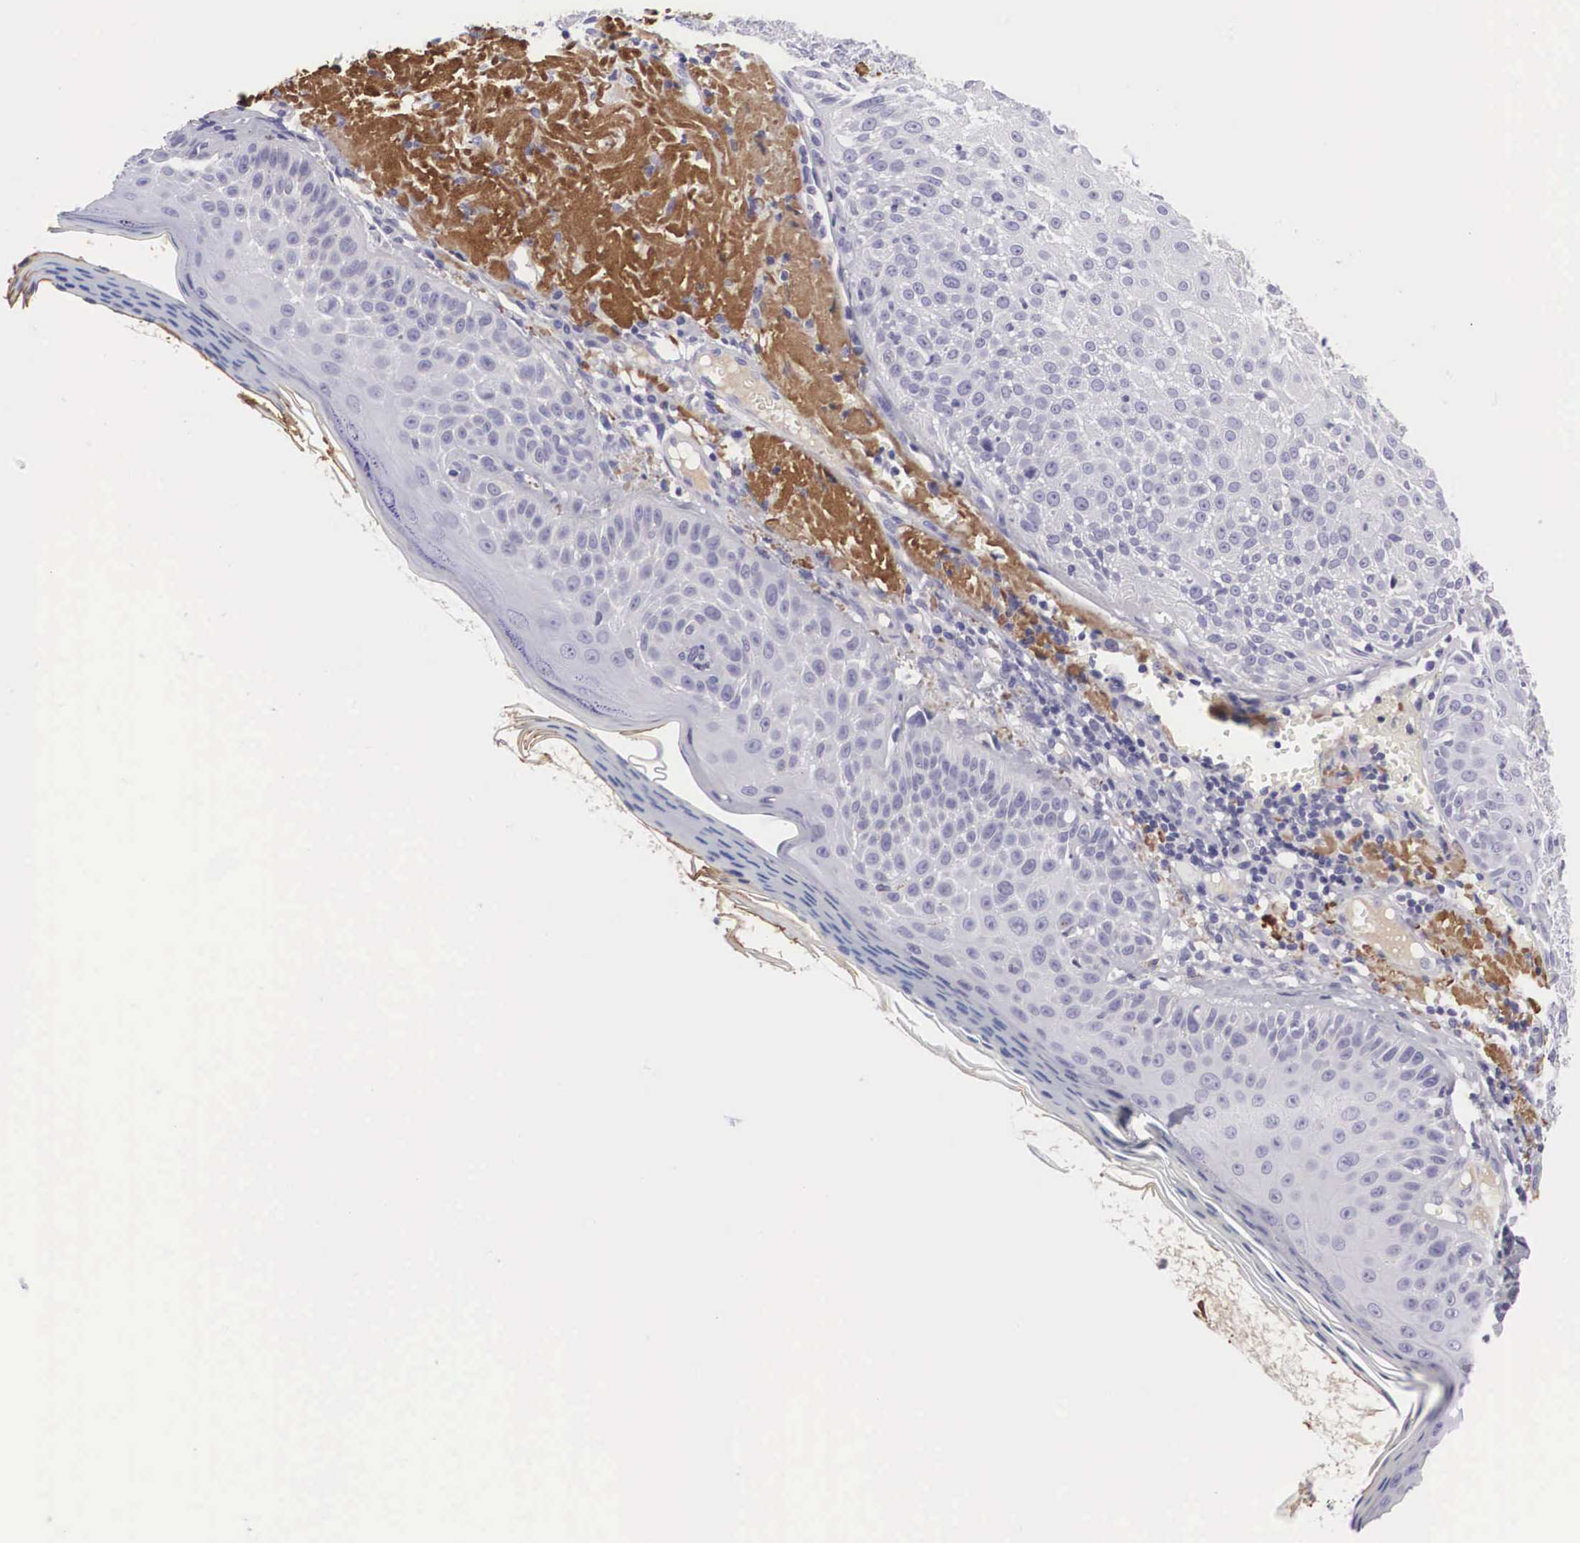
{"staining": {"intensity": "negative", "quantity": "none", "location": "none"}, "tissue": "skin cancer", "cell_type": "Tumor cells", "image_type": "cancer", "snomed": [{"axis": "morphology", "description": "Squamous cell carcinoma, NOS"}, {"axis": "topography", "description": "Skin"}], "caption": "Immunohistochemical staining of skin cancer (squamous cell carcinoma) shows no significant positivity in tumor cells.", "gene": "CLU", "patient": {"sex": "female", "age": 89}}